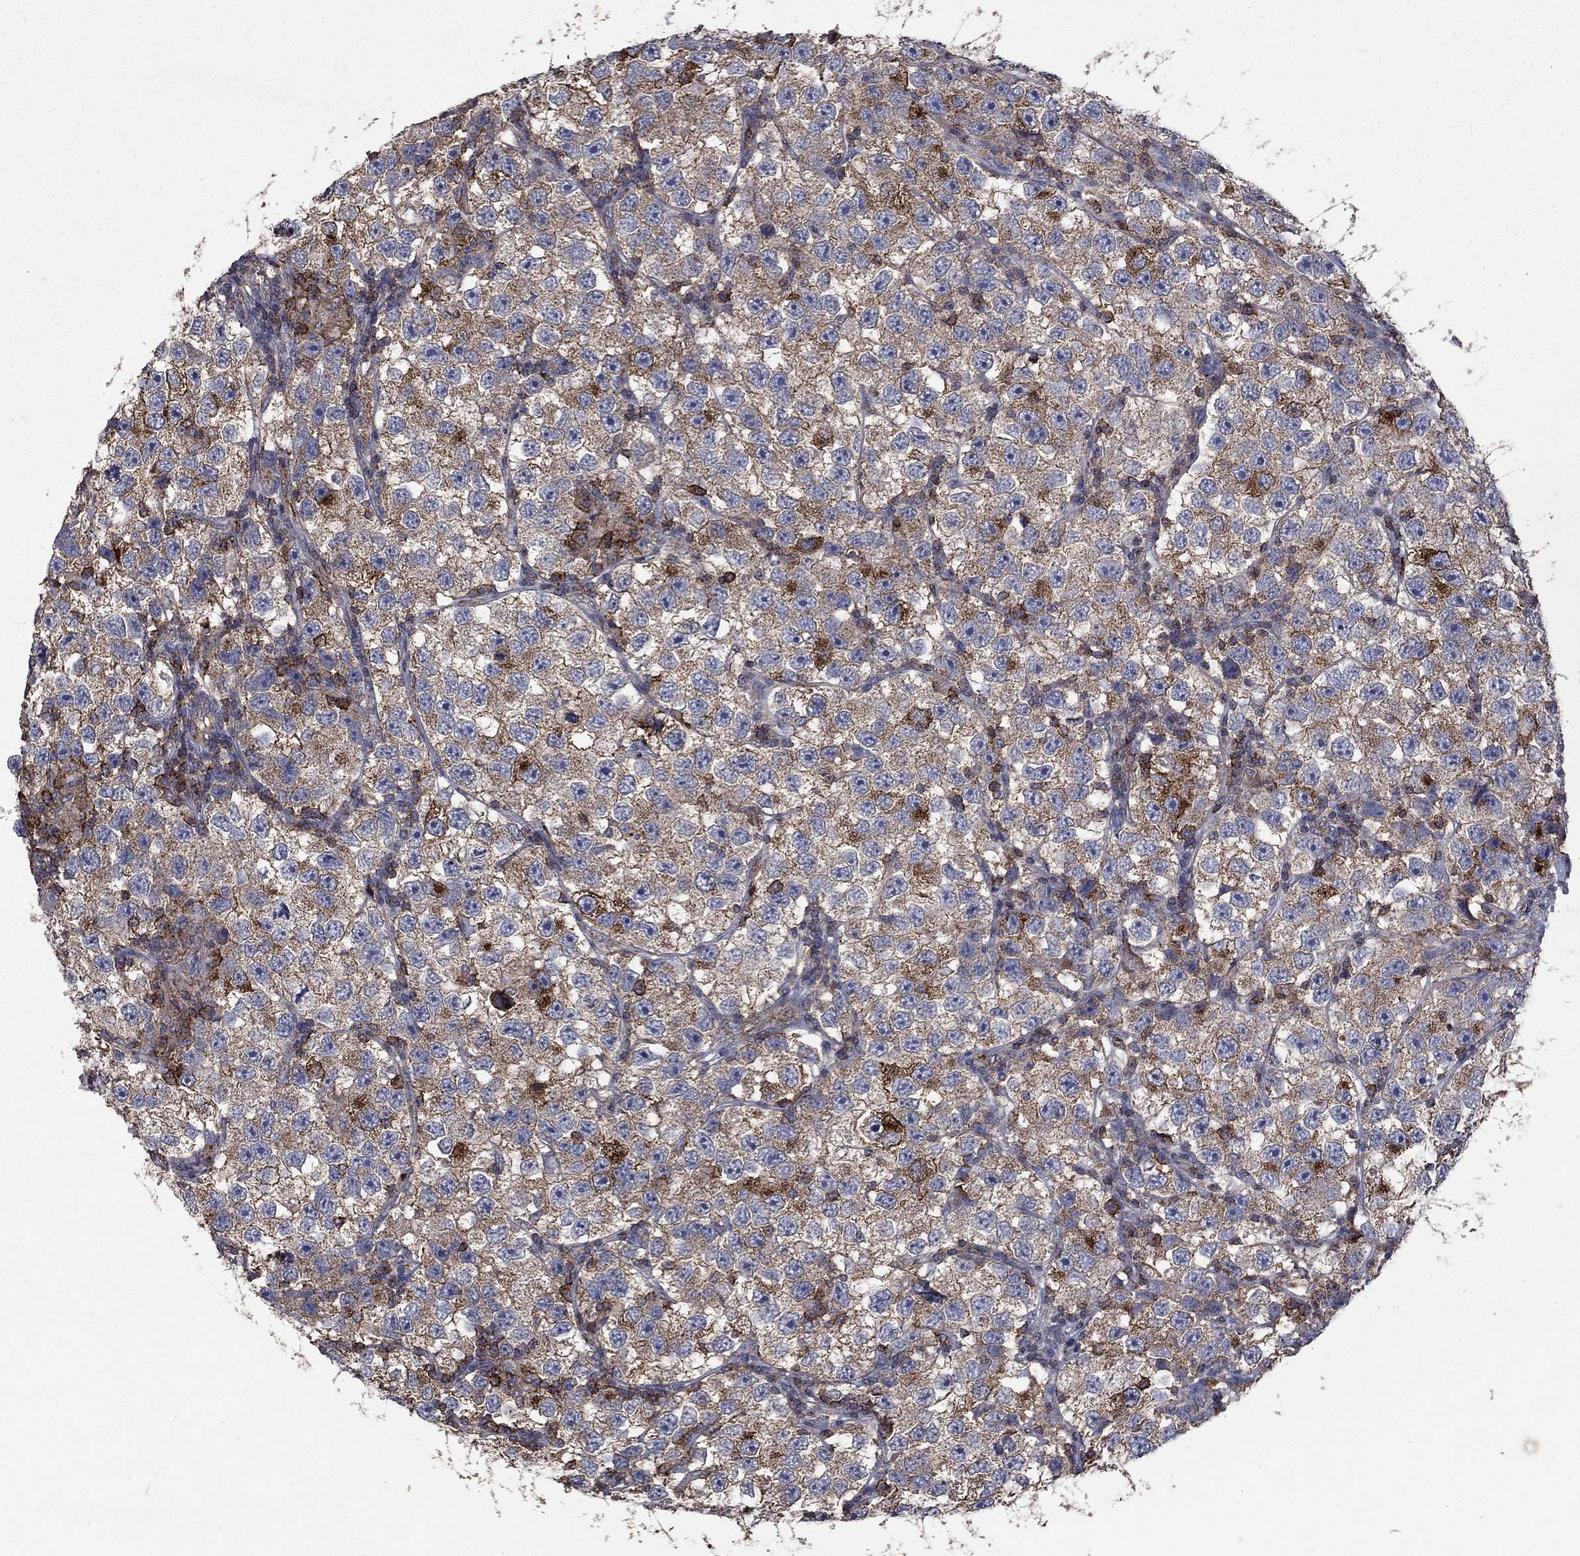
{"staining": {"intensity": "strong", "quantity": "<25%", "location": "cytoplasmic/membranous"}, "tissue": "testis cancer", "cell_type": "Tumor cells", "image_type": "cancer", "snomed": [{"axis": "morphology", "description": "Seminoma, NOS"}, {"axis": "topography", "description": "Testis"}], "caption": "Immunohistochemical staining of human testis seminoma demonstrates medium levels of strong cytoplasmic/membranous protein positivity in approximately <25% of tumor cells. The protein is stained brown, and the nuclei are stained in blue (DAB (3,3'-diaminobenzidine) IHC with brightfield microscopy, high magnification).", "gene": "CD24", "patient": {"sex": "male", "age": 26}}